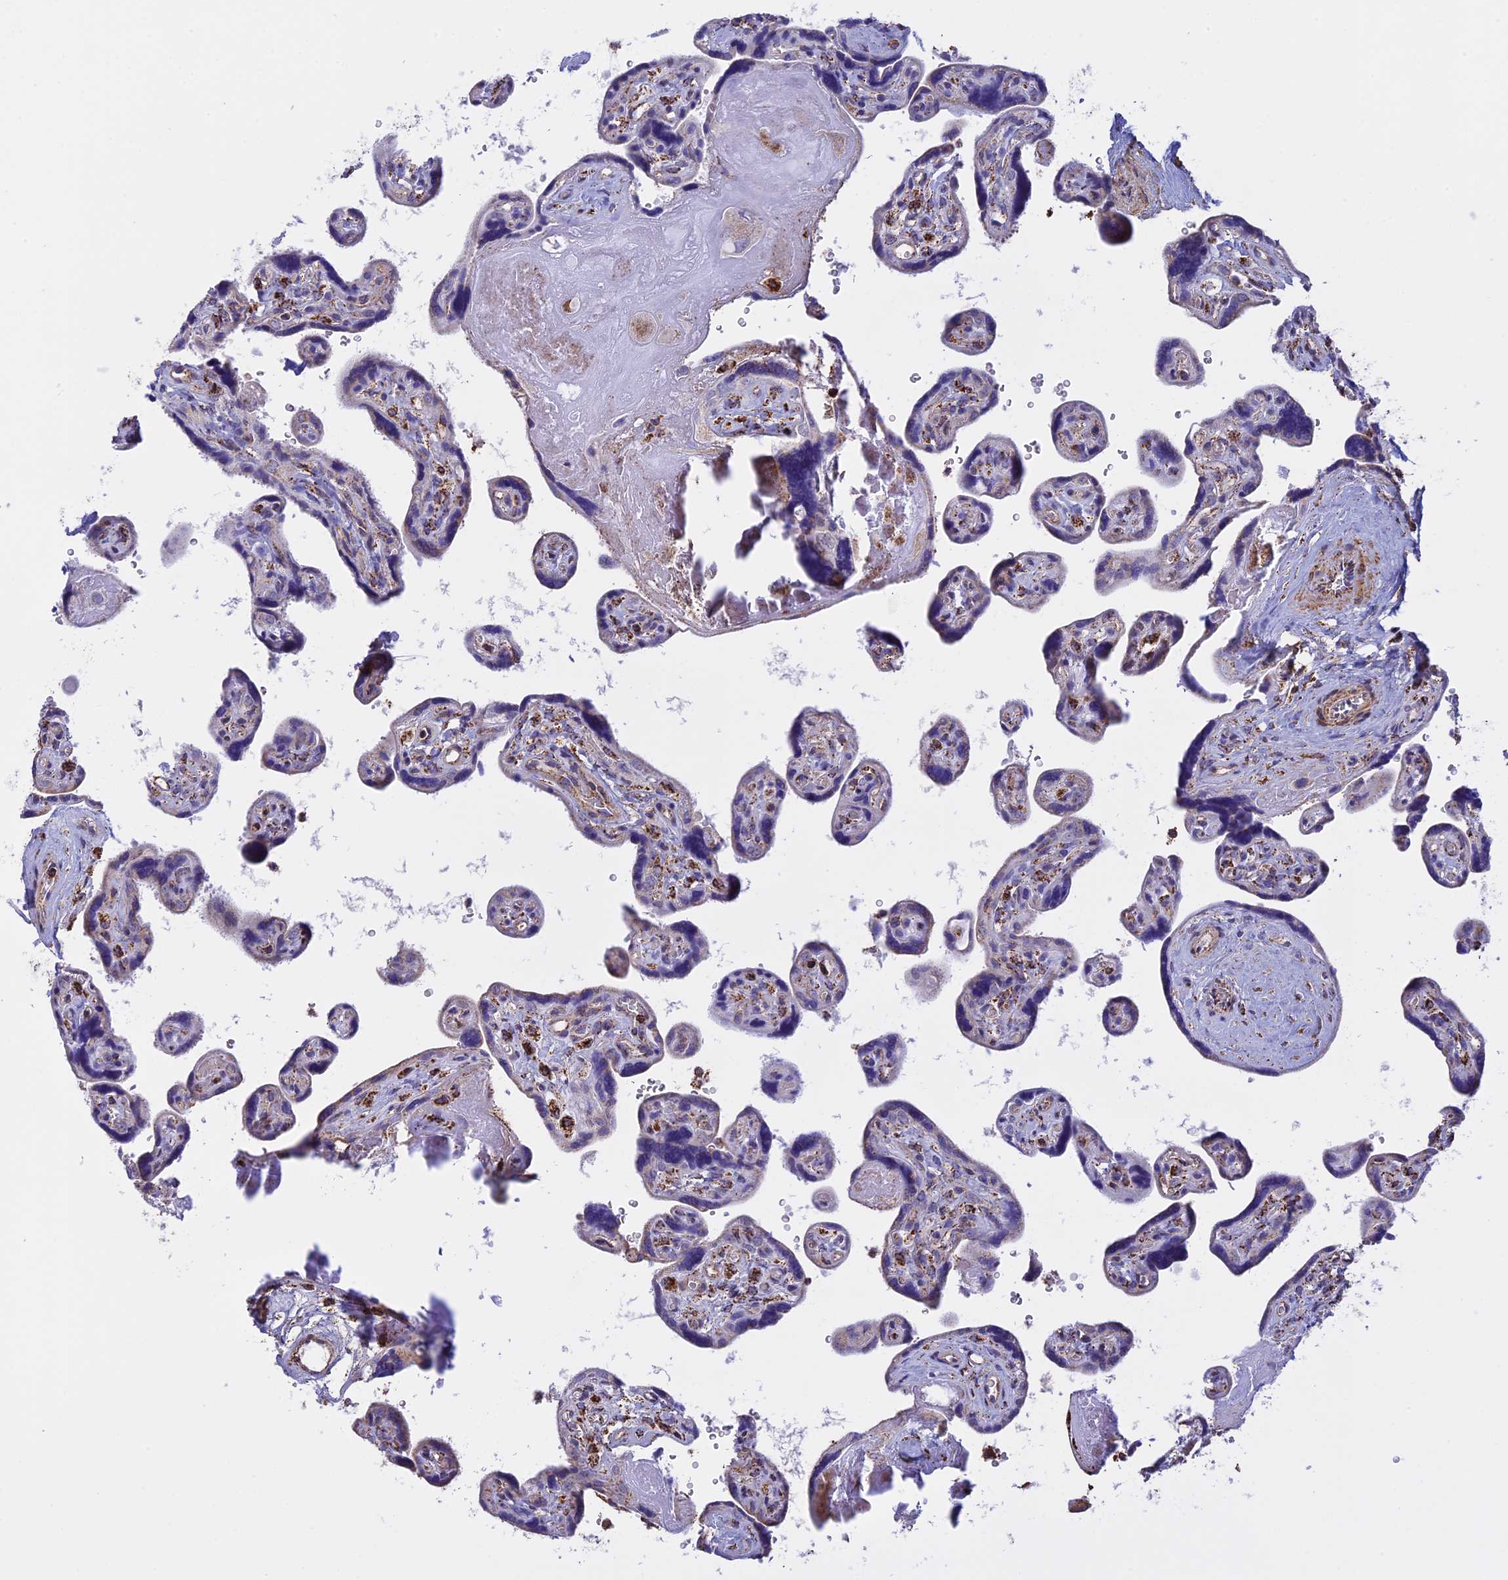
{"staining": {"intensity": "negative", "quantity": "none", "location": "none"}, "tissue": "placenta", "cell_type": "Decidual cells", "image_type": "normal", "snomed": [{"axis": "morphology", "description": "Normal tissue, NOS"}, {"axis": "topography", "description": "Placenta"}], "caption": "Immunohistochemical staining of unremarkable human placenta shows no significant staining in decidual cells.", "gene": "KCNG1", "patient": {"sex": "female", "age": 39}}